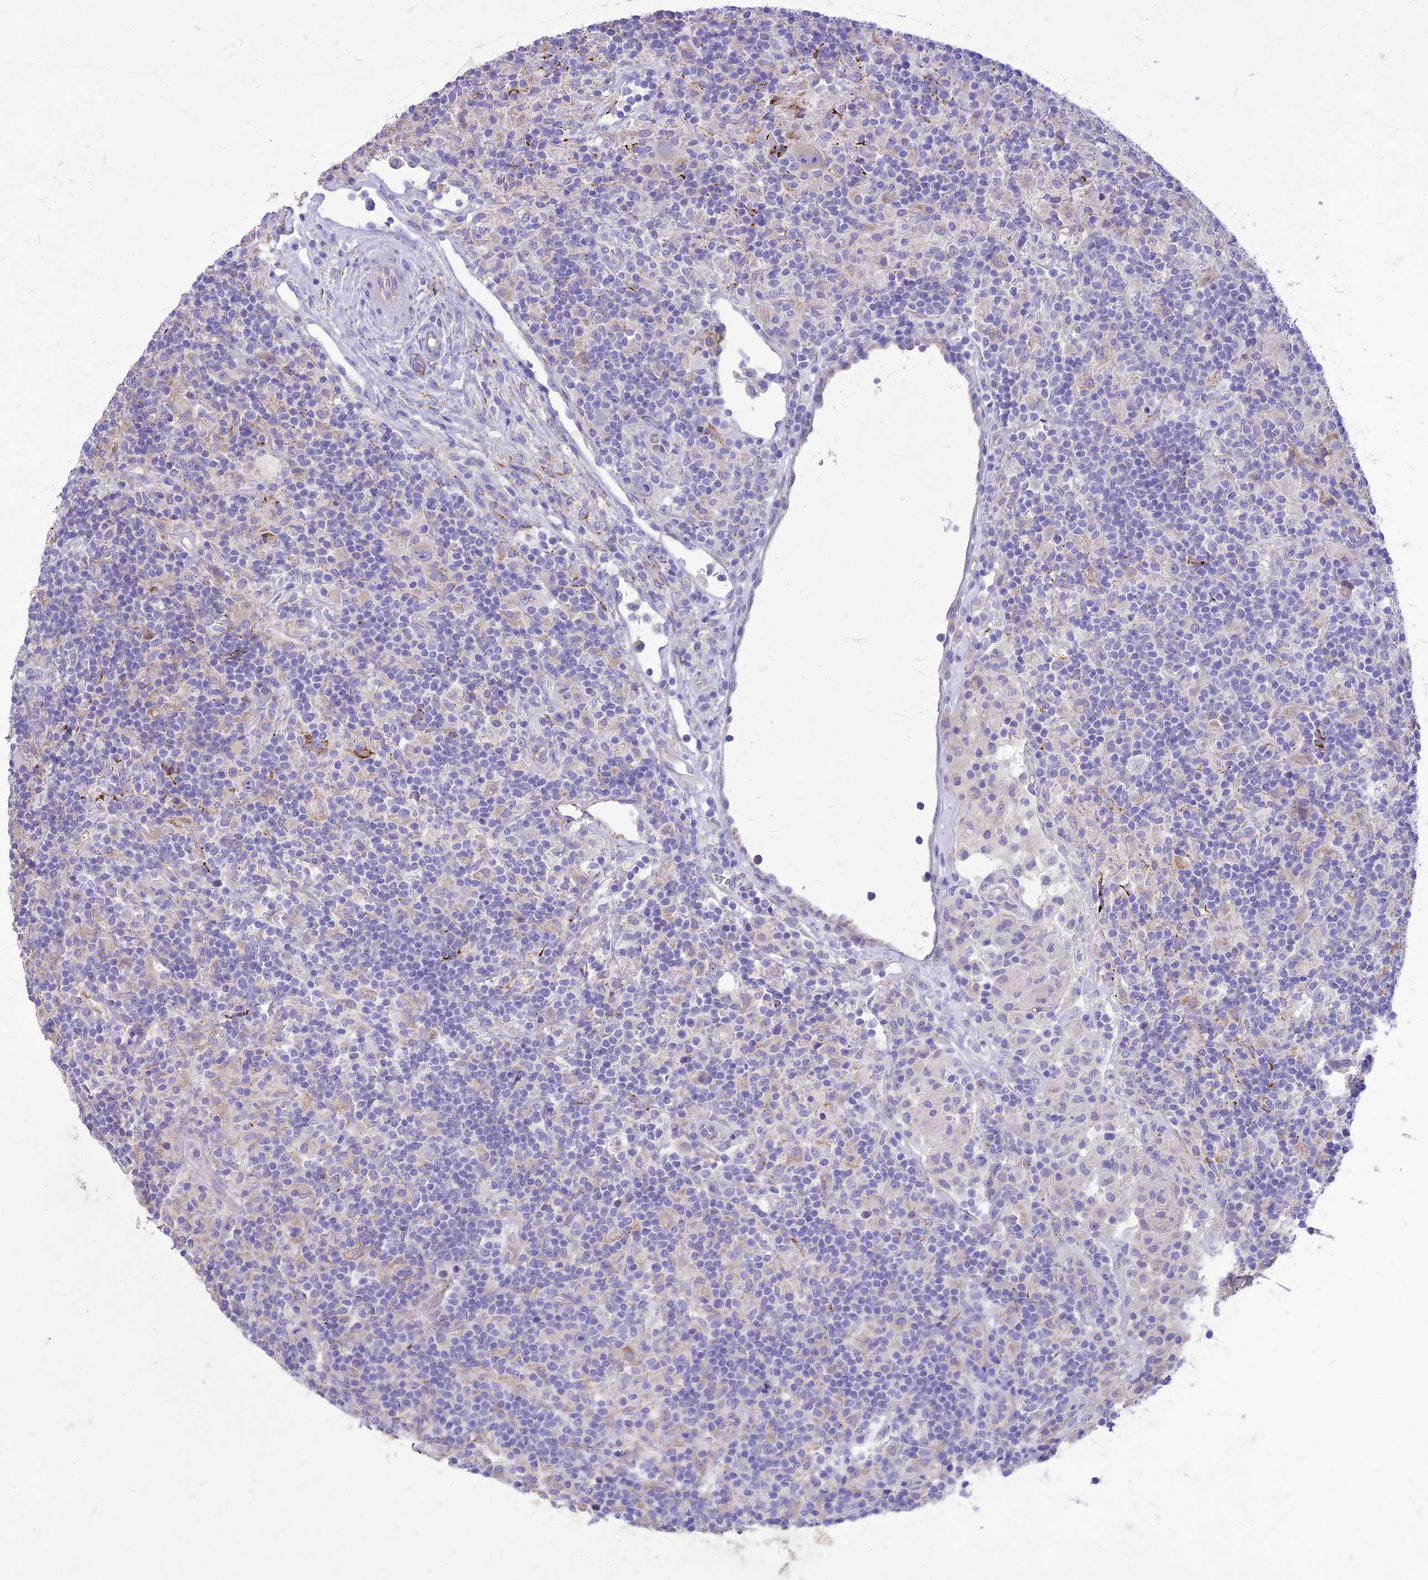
{"staining": {"intensity": "negative", "quantity": "none", "location": "none"}, "tissue": "lymphoma", "cell_type": "Tumor cells", "image_type": "cancer", "snomed": [{"axis": "morphology", "description": "Hodgkin's disease, NOS"}, {"axis": "topography", "description": "Lymph node"}], "caption": "This photomicrograph is of lymphoma stained with immunohistochemistry (IHC) to label a protein in brown with the nuclei are counter-stained blue. There is no staining in tumor cells.", "gene": "SLC13A5", "patient": {"sex": "male", "age": 70}}